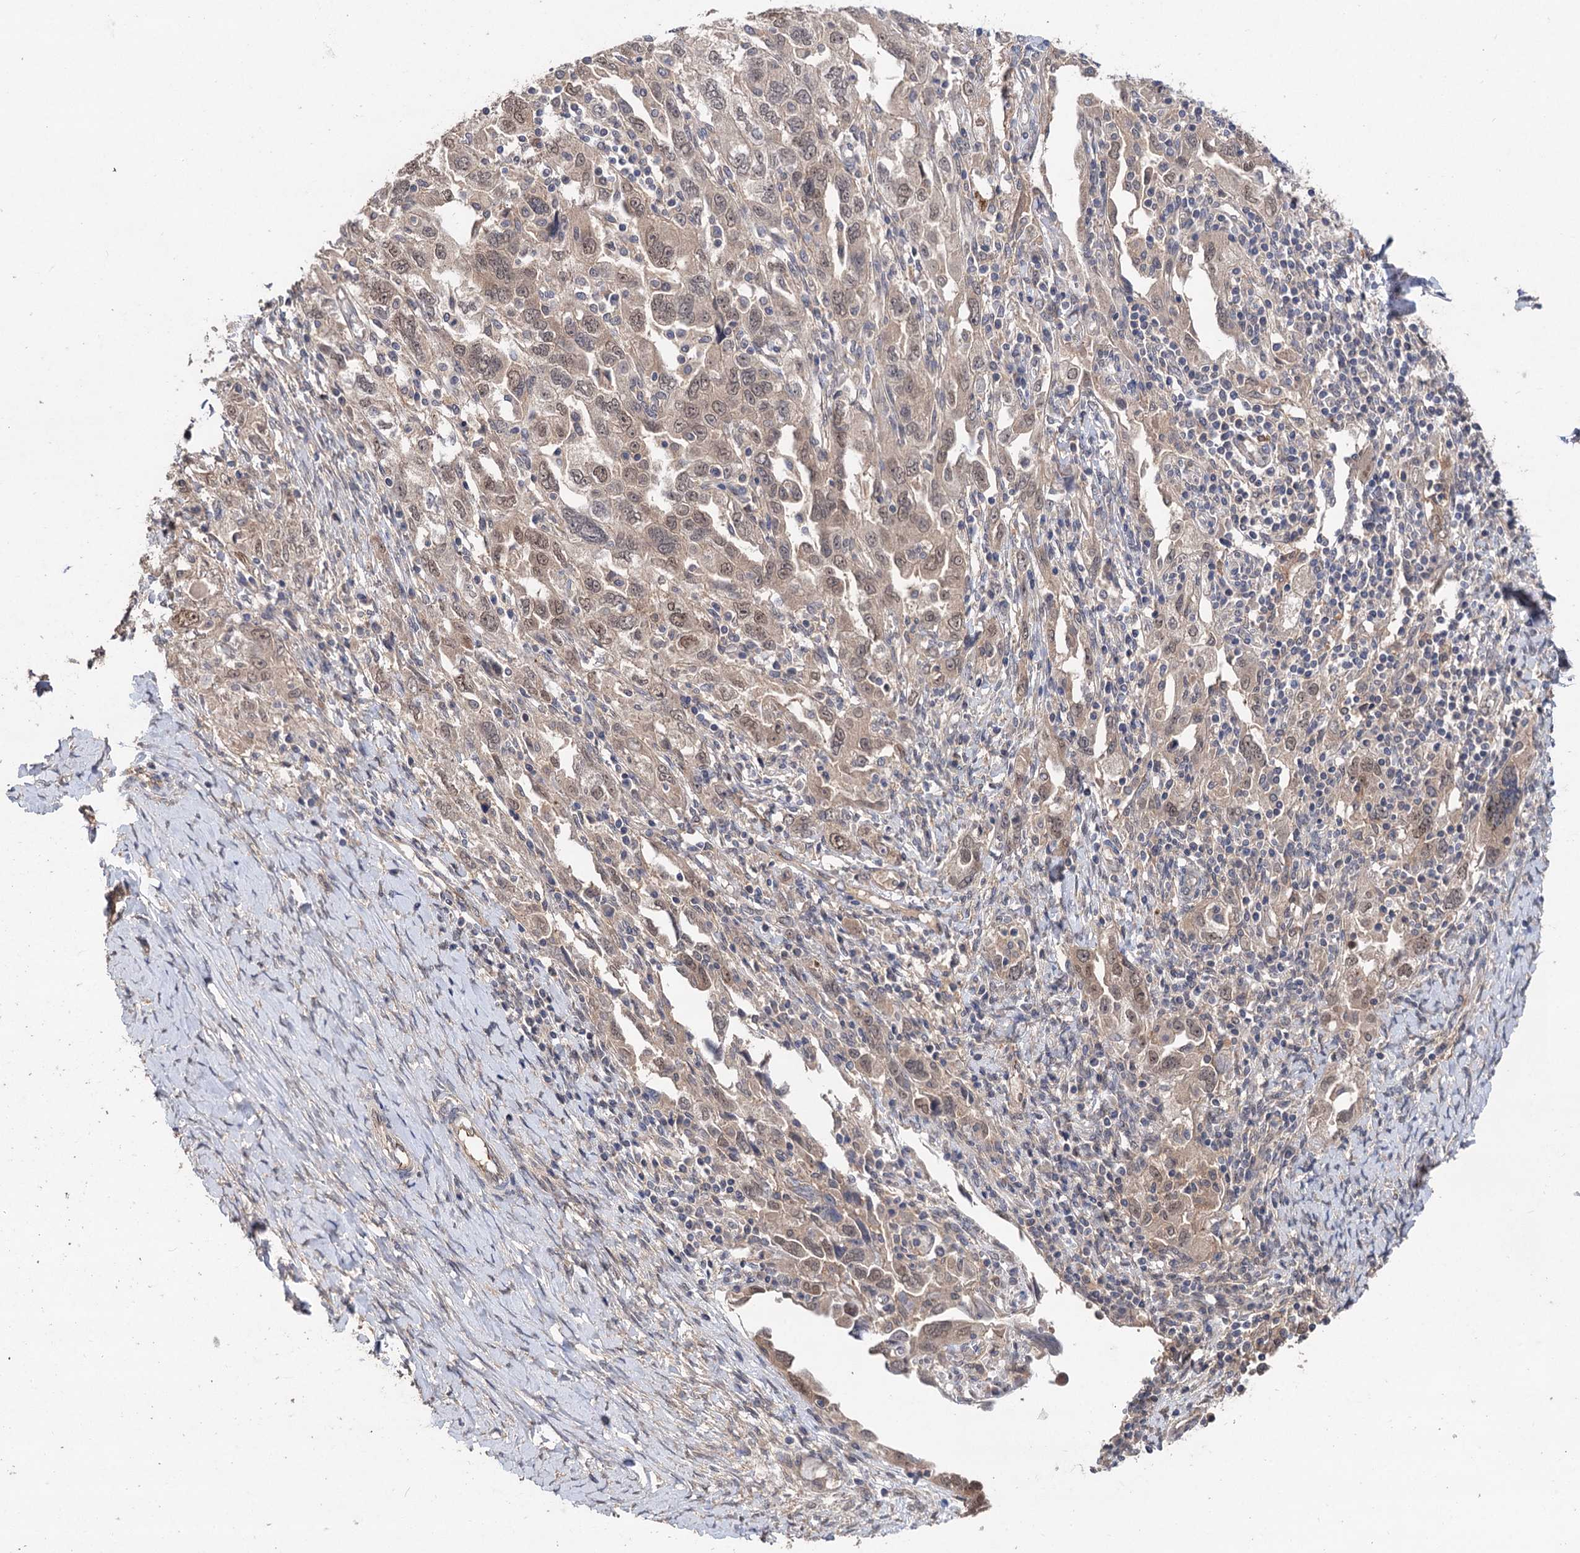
{"staining": {"intensity": "weak", "quantity": ">75%", "location": "nuclear"}, "tissue": "ovarian cancer", "cell_type": "Tumor cells", "image_type": "cancer", "snomed": [{"axis": "morphology", "description": "Carcinoma, NOS"}, {"axis": "morphology", "description": "Cystadenocarcinoma, serous, NOS"}, {"axis": "topography", "description": "Ovary"}], "caption": "Protein expression analysis of human ovarian cancer reveals weak nuclear staining in approximately >75% of tumor cells.", "gene": "NUDCD2", "patient": {"sex": "female", "age": 69}}